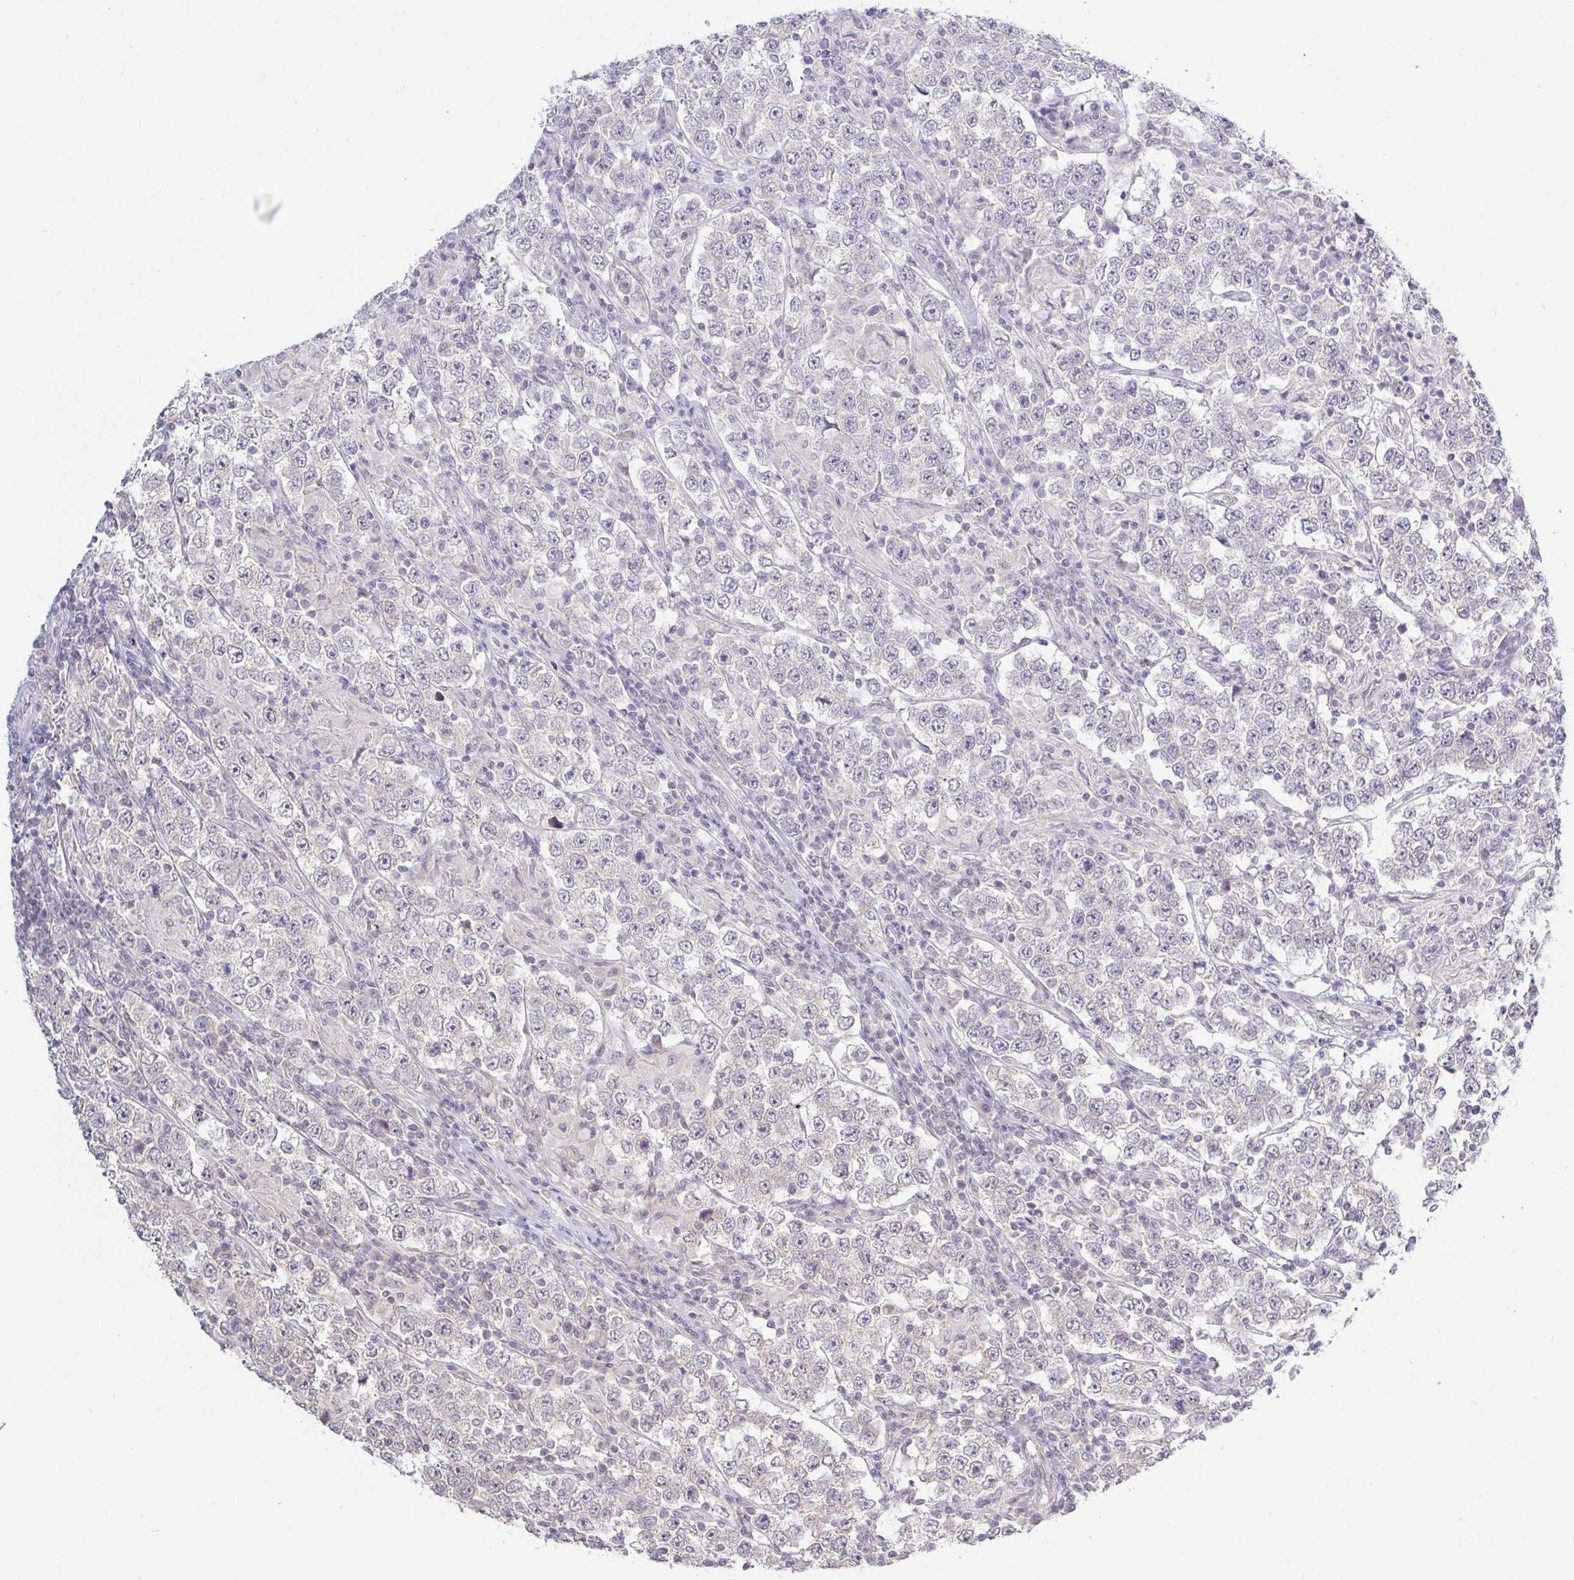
{"staining": {"intensity": "negative", "quantity": "none", "location": "none"}, "tissue": "testis cancer", "cell_type": "Tumor cells", "image_type": "cancer", "snomed": [{"axis": "morphology", "description": "Normal tissue, NOS"}, {"axis": "morphology", "description": "Urothelial carcinoma, High grade"}, {"axis": "morphology", "description": "Seminoma, NOS"}, {"axis": "morphology", "description": "Carcinoma, Embryonal, NOS"}, {"axis": "topography", "description": "Urinary bladder"}, {"axis": "topography", "description": "Testis"}], "caption": "Tumor cells are negative for protein expression in human testis cancer.", "gene": "HYPK", "patient": {"sex": "male", "age": 41}}